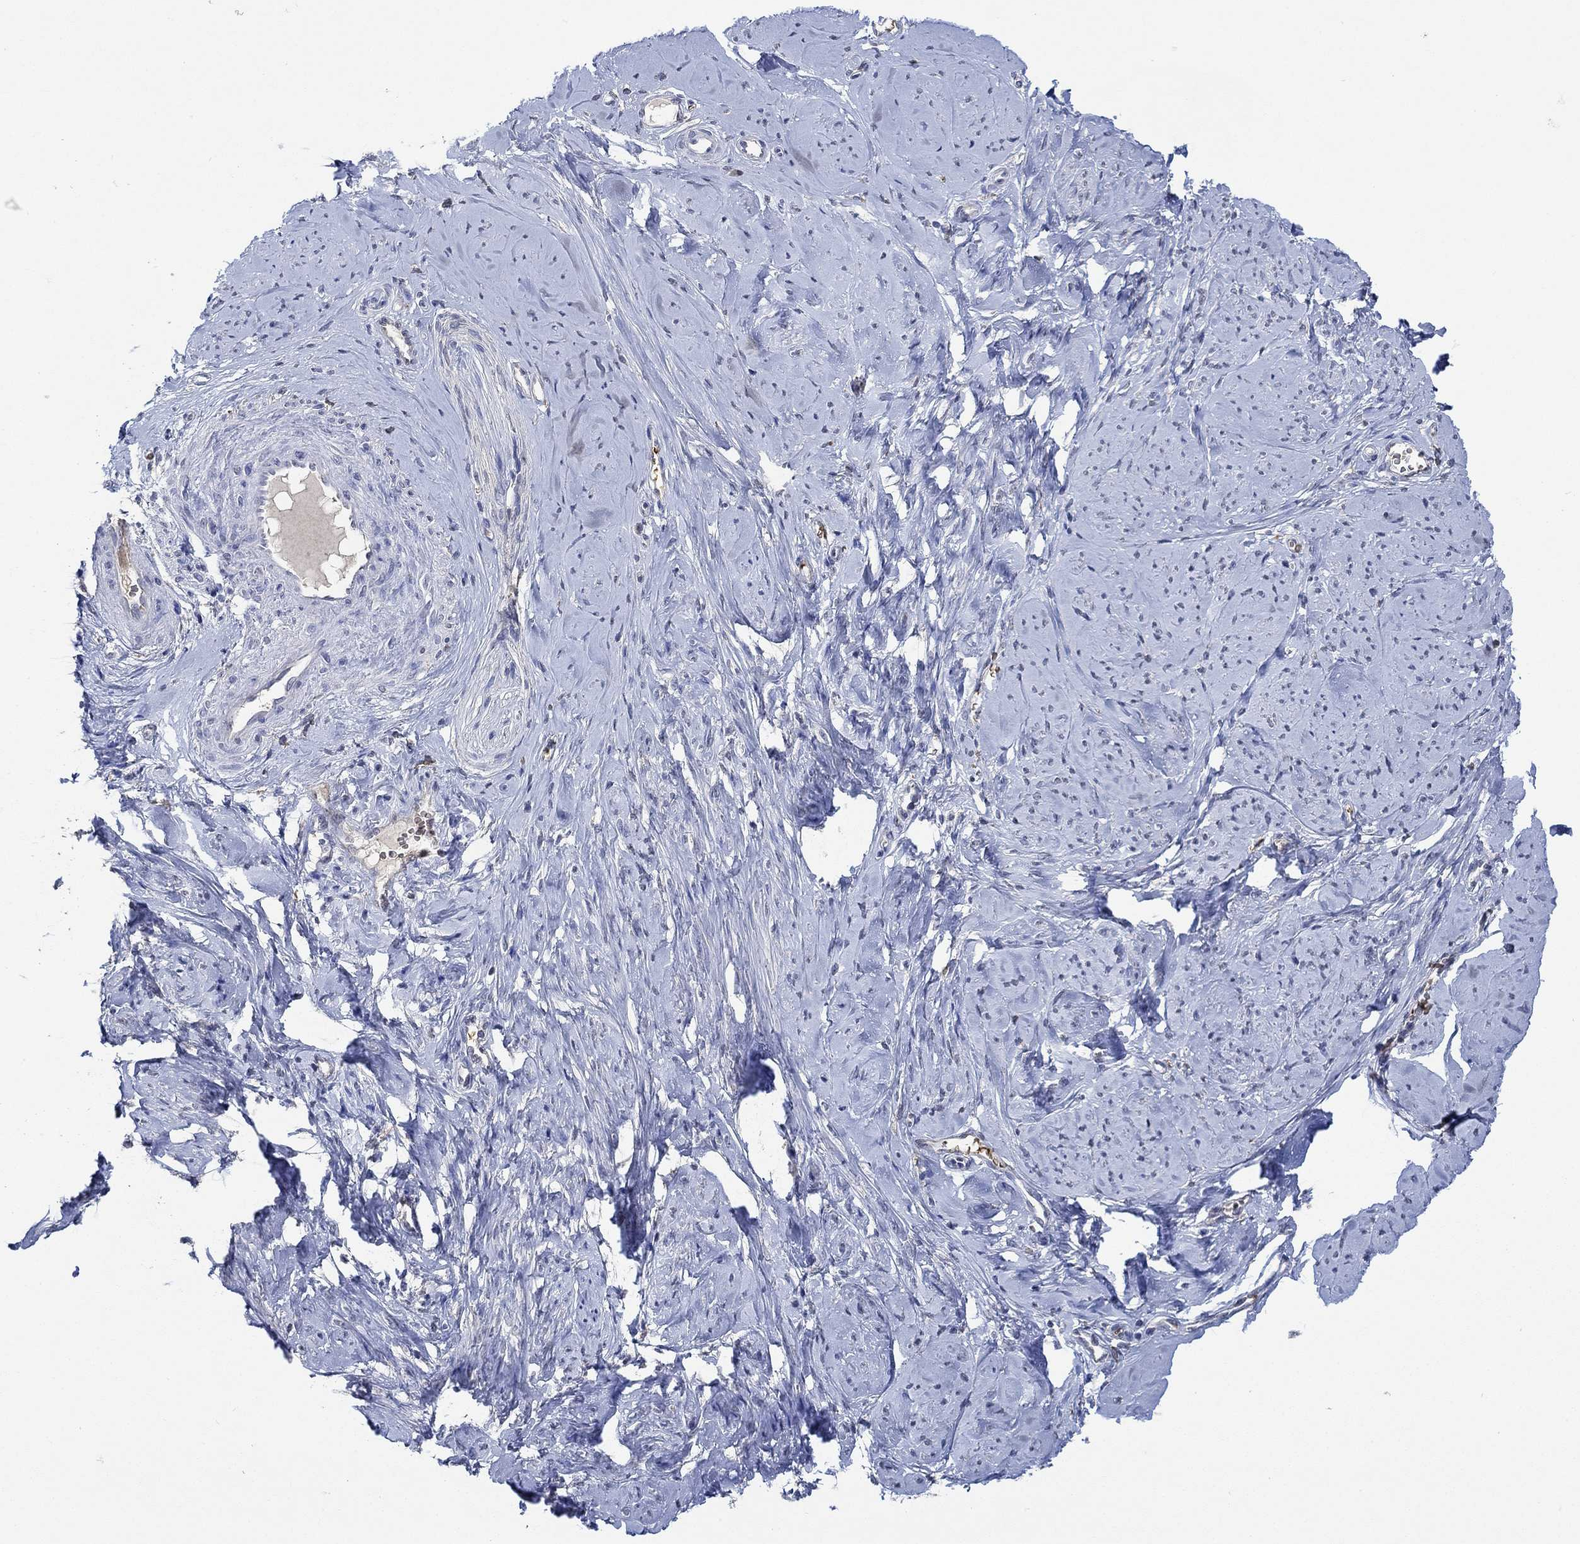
{"staining": {"intensity": "negative", "quantity": "none", "location": "none"}, "tissue": "smooth muscle", "cell_type": "Smooth muscle cells", "image_type": "normal", "snomed": [{"axis": "morphology", "description": "Normal tissue, NOS"}, {"axis": "topography", "description": "Smooth muscle"}], "caption": "The immunohistochemistry (IHC) micrograph has no significant staining in smooth muscle cells of smooth muscle.", "gene": "MPP1", "patient": {"sex": "female", "age": 48}}